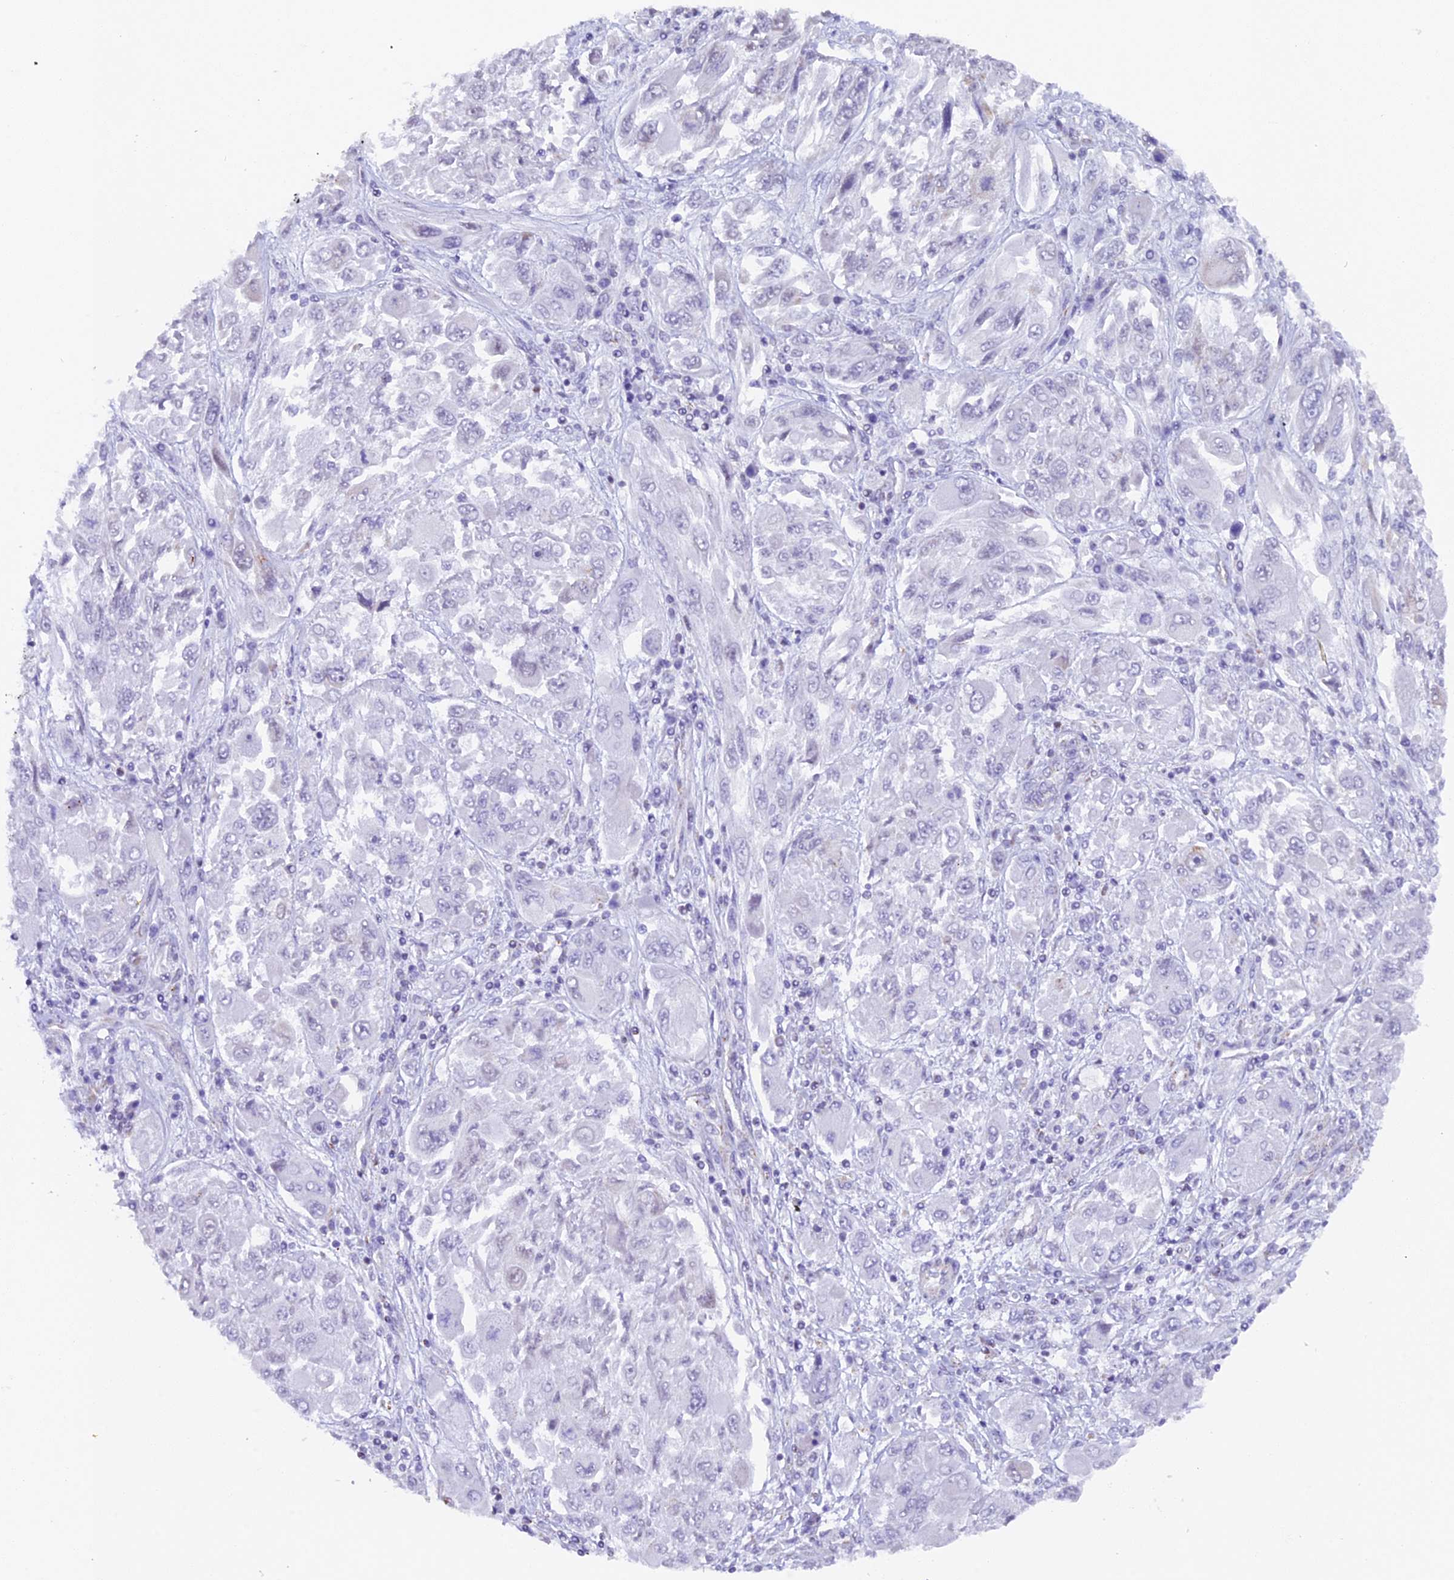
{"staining": {"intensity": "negative", "quantity": "none", "location": "none"}, "tissue": "melanoma", "cell_type": "Tumor cells", "image_type": "cancer", "snomed": [{"axis": "morphology", "description": "Malignant melanoma, NOS"}, {"axis": "topography", "description": "Skin"}], "caption": "Tumor cells are negative for protein expression in human malignant melanoma.", "gene": "TFAM", "patient": {"sex": "female", "age": 91}}